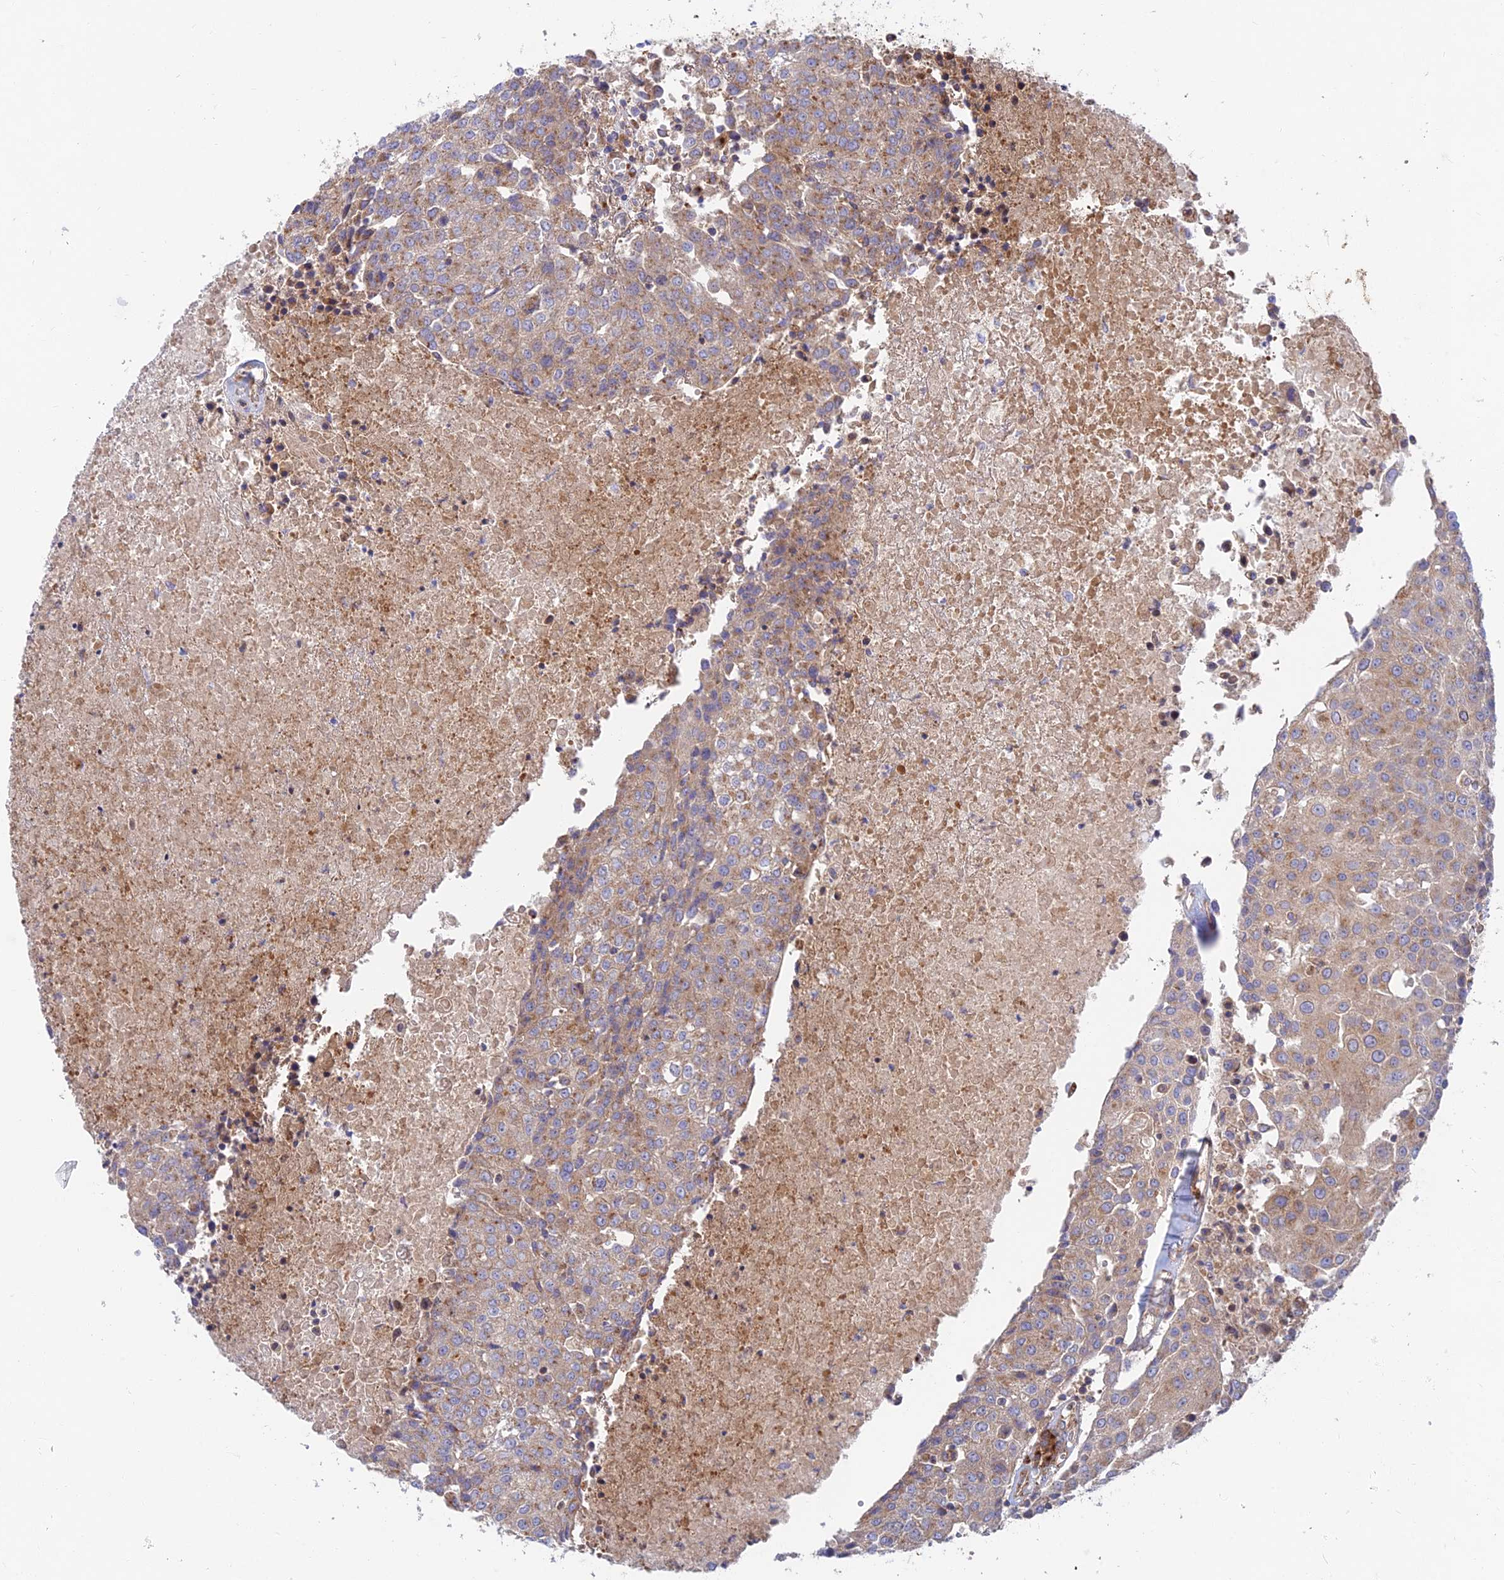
{"staining": {"intensity": "moderate", "quantity": ">75%", "location": "cytoplasmic/membranous"}, "tissue": "urothelial cancer", "cell_type": "Tumor cells", "image_type": "cancer", "snomed": [{"axis": "morphology", "description": "Urothelial carcinoma, High grade"}, {"axis": "topography", "description": "Urinary bladder"}], "caption": "A micrograph of human urothelial cancer stained for a protein shows moderate cytoplasmic/membranous brown staining in tumor cells. The protein is shown in brown color, while the nuclei are stained blue.", "gene": "GOLGA3", "patient": {"sex": "female", "age": 85}}